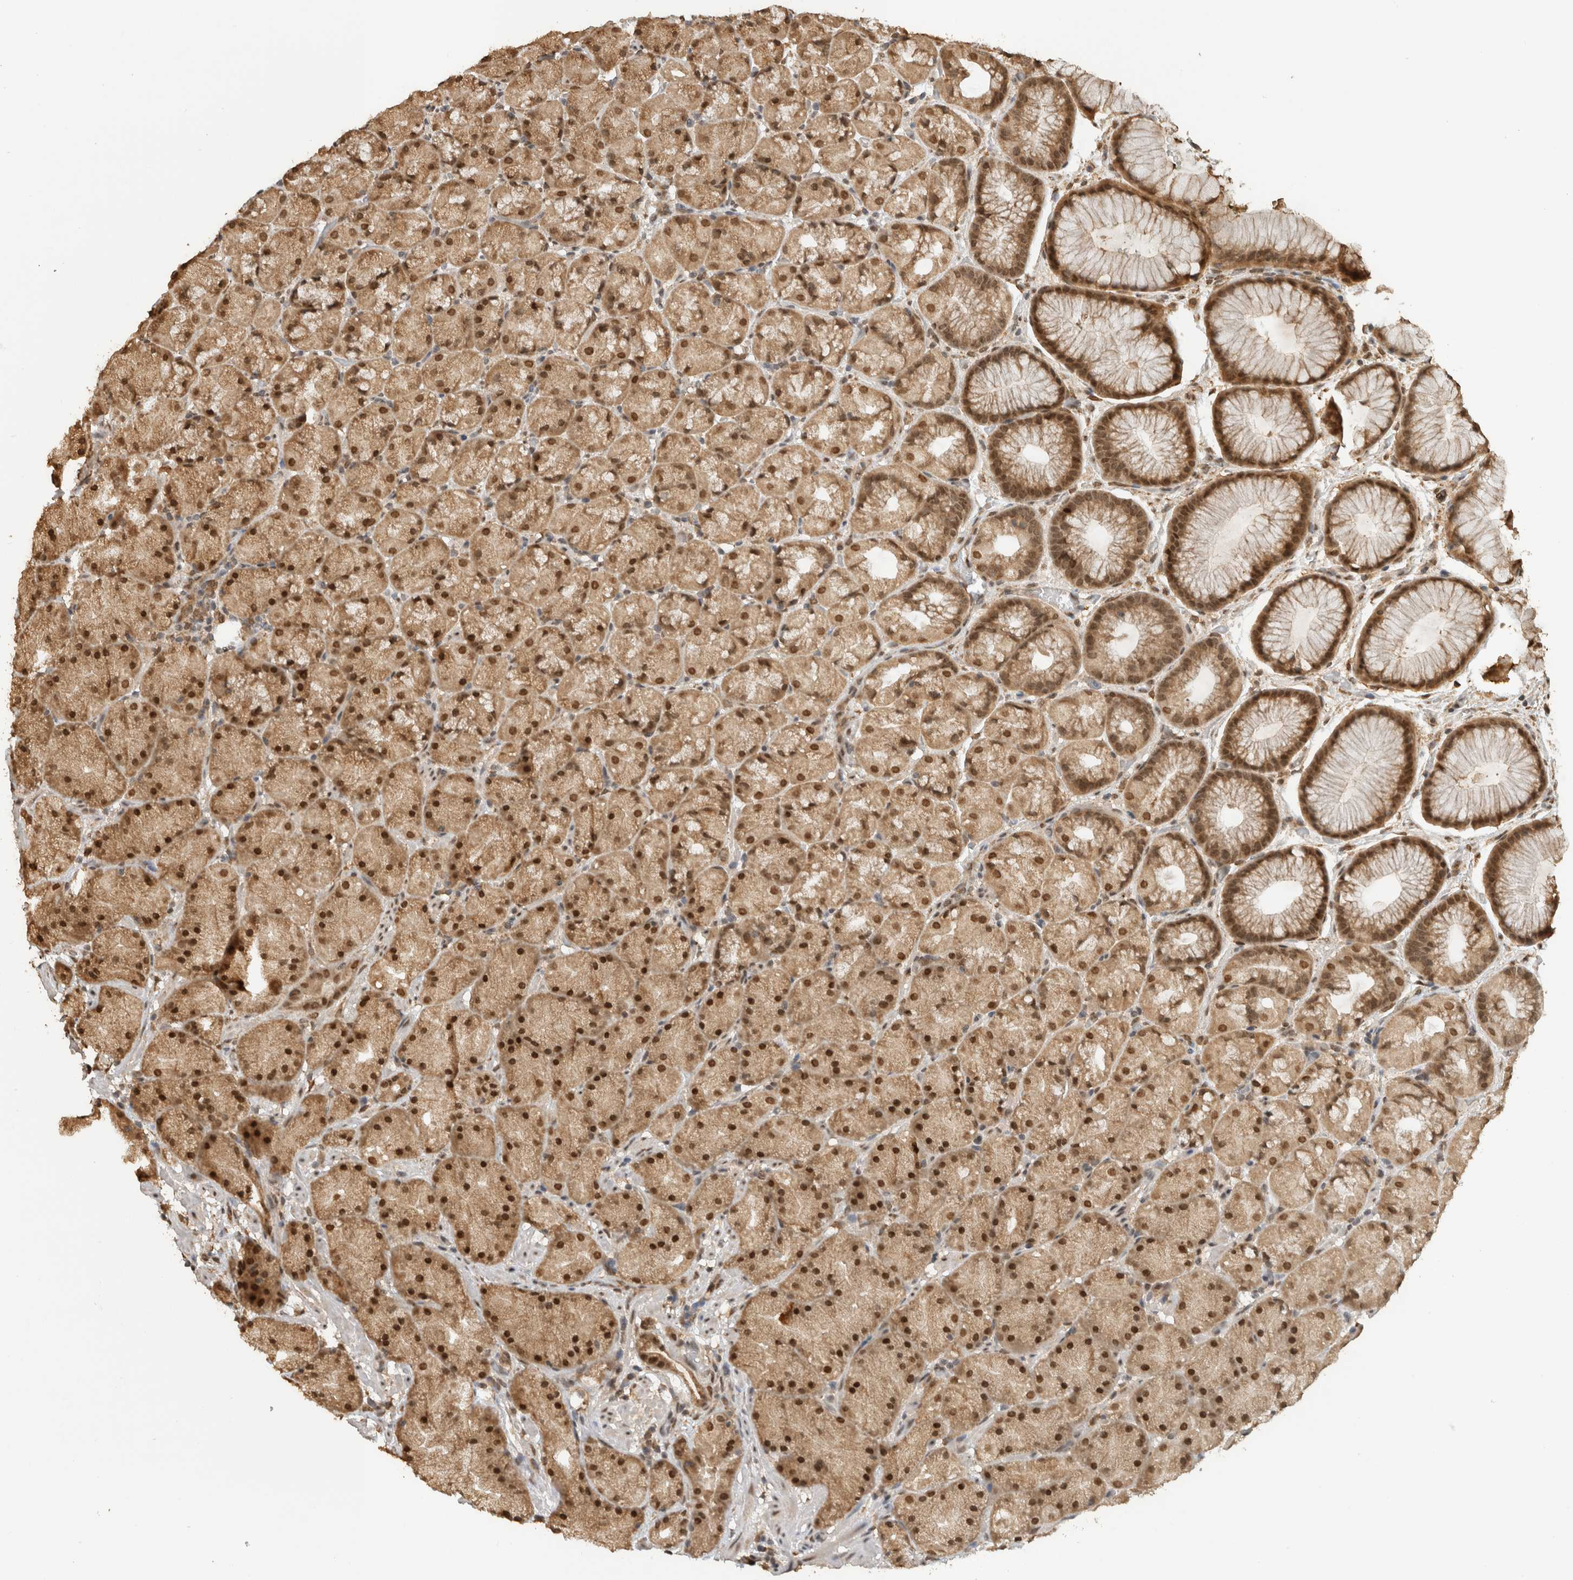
{"staining": {"intensity": "strong", "quantity": ">75%", "location": "cytoplasmic/membranous,nuclear"}, "tissue": "stomach", "cell_type": "Glandular cells", "image_type": "normal", "snomed": [{"axis": "morphology", "description": "Normal tissue, NOS"}, {"axis": "topography", "description": "Stomach, upper"}, {"axis": "topography", "description": "Stomach"}], "caption": "Stomach stained with a brown dye demonstrates strong cytoplasmic/membranous,nuclear positive staining in approximately >75% of glandular cells.", "gene": "C1orf21", "patient": {"sex": "male", "age": 48}}